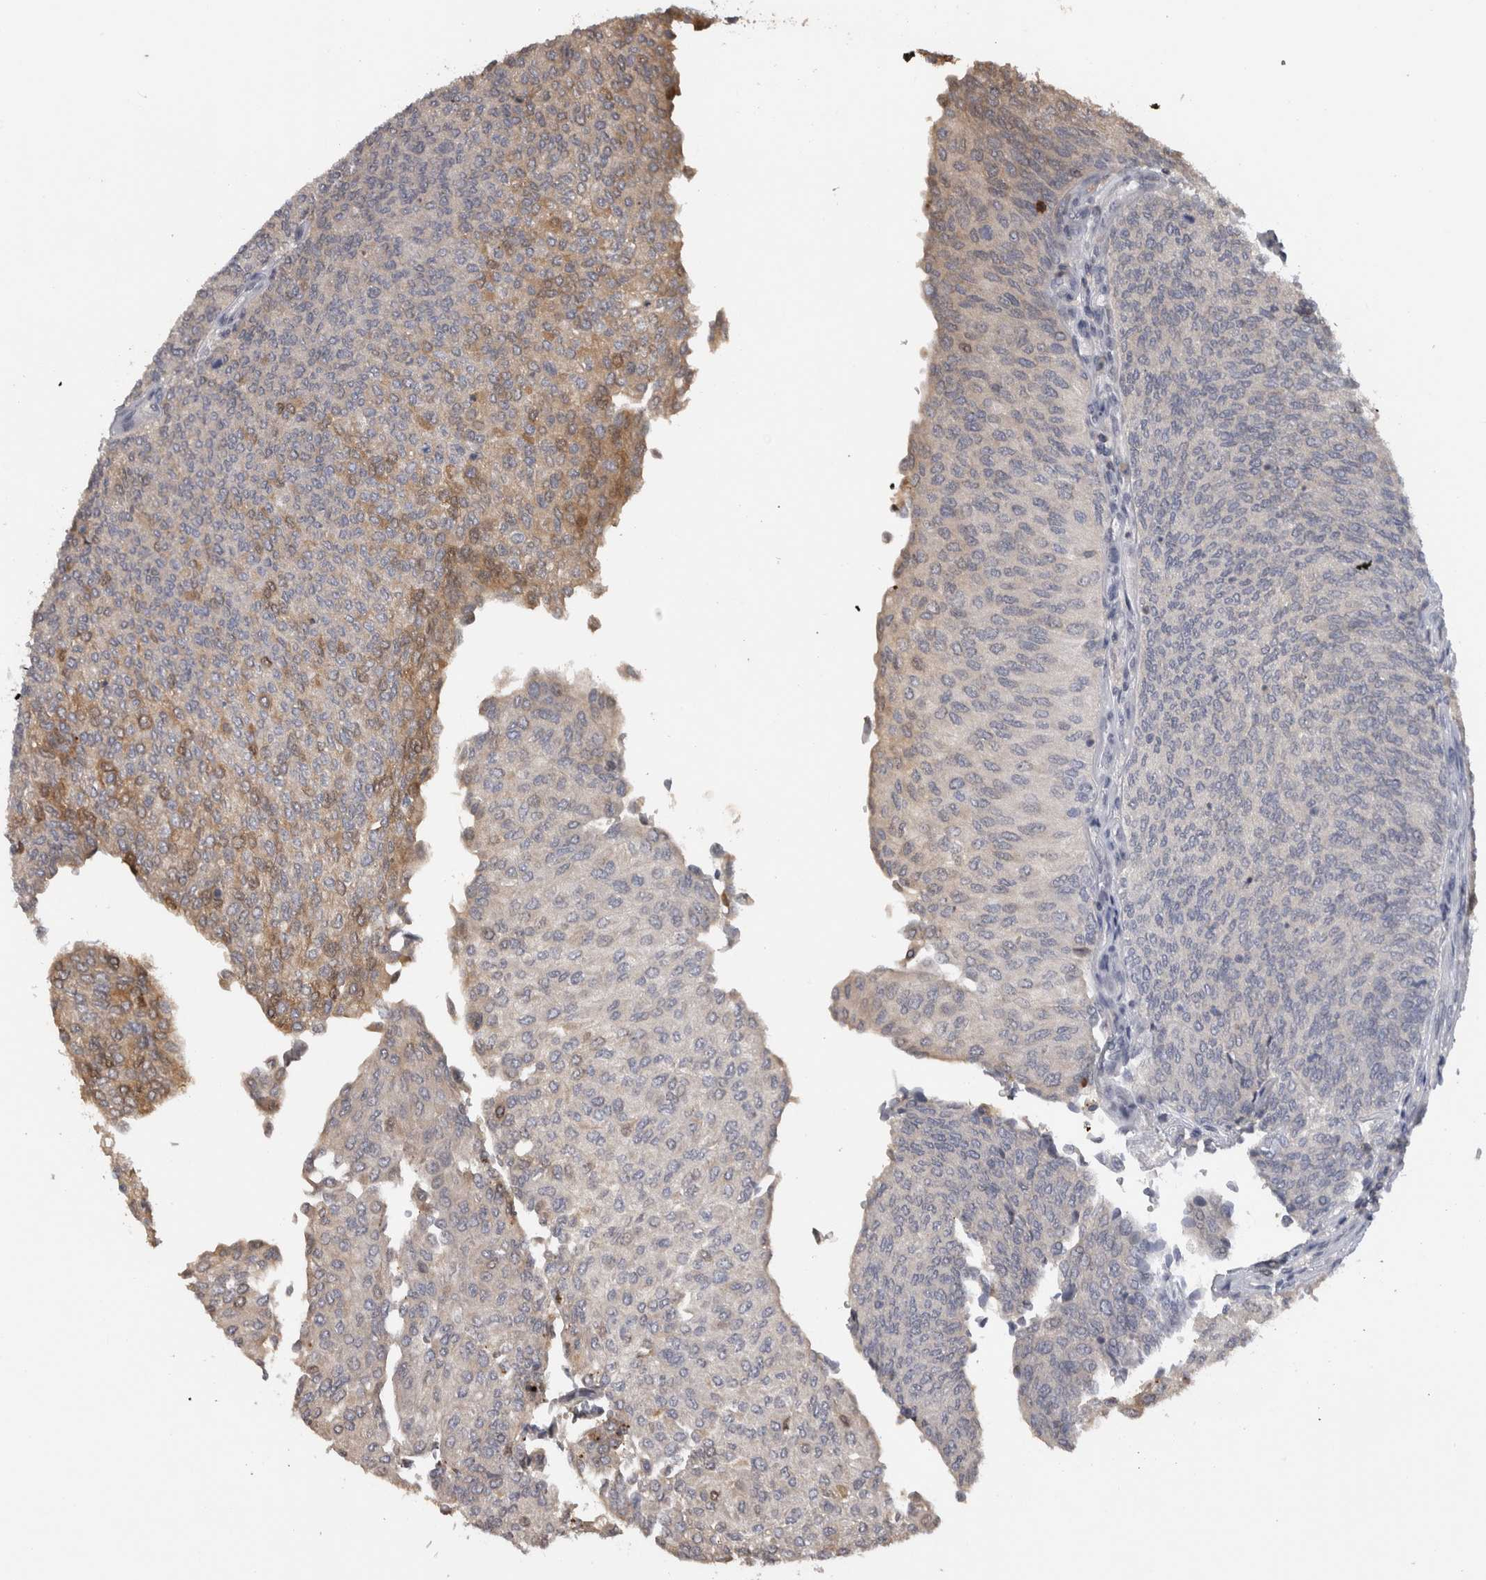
{"staining": {"intensity": "moderate", "quantity": "25%-75%", "location": "cytoplasmic/membranous"}, "tissue": "urothelial cancer", "cell_type": "Tumor cells", "image_type": "cancer", "snomed": [{"axis": "morphology", "description": "Urothelial carcinoma, Low grade"}, {"axis": "topography", "description": "Urinary bladder"}], "caption": "Urothelial cancer was stained to show a protein in brown. There is medium levels of moderate cytoplasmic/membranous staining in about 25%-75% of tumor cells. (Brightfield microscopy of DAB IHC at high magnification).", "gene": "USH1G", "patient": {"sex": "female", "age": 79}}